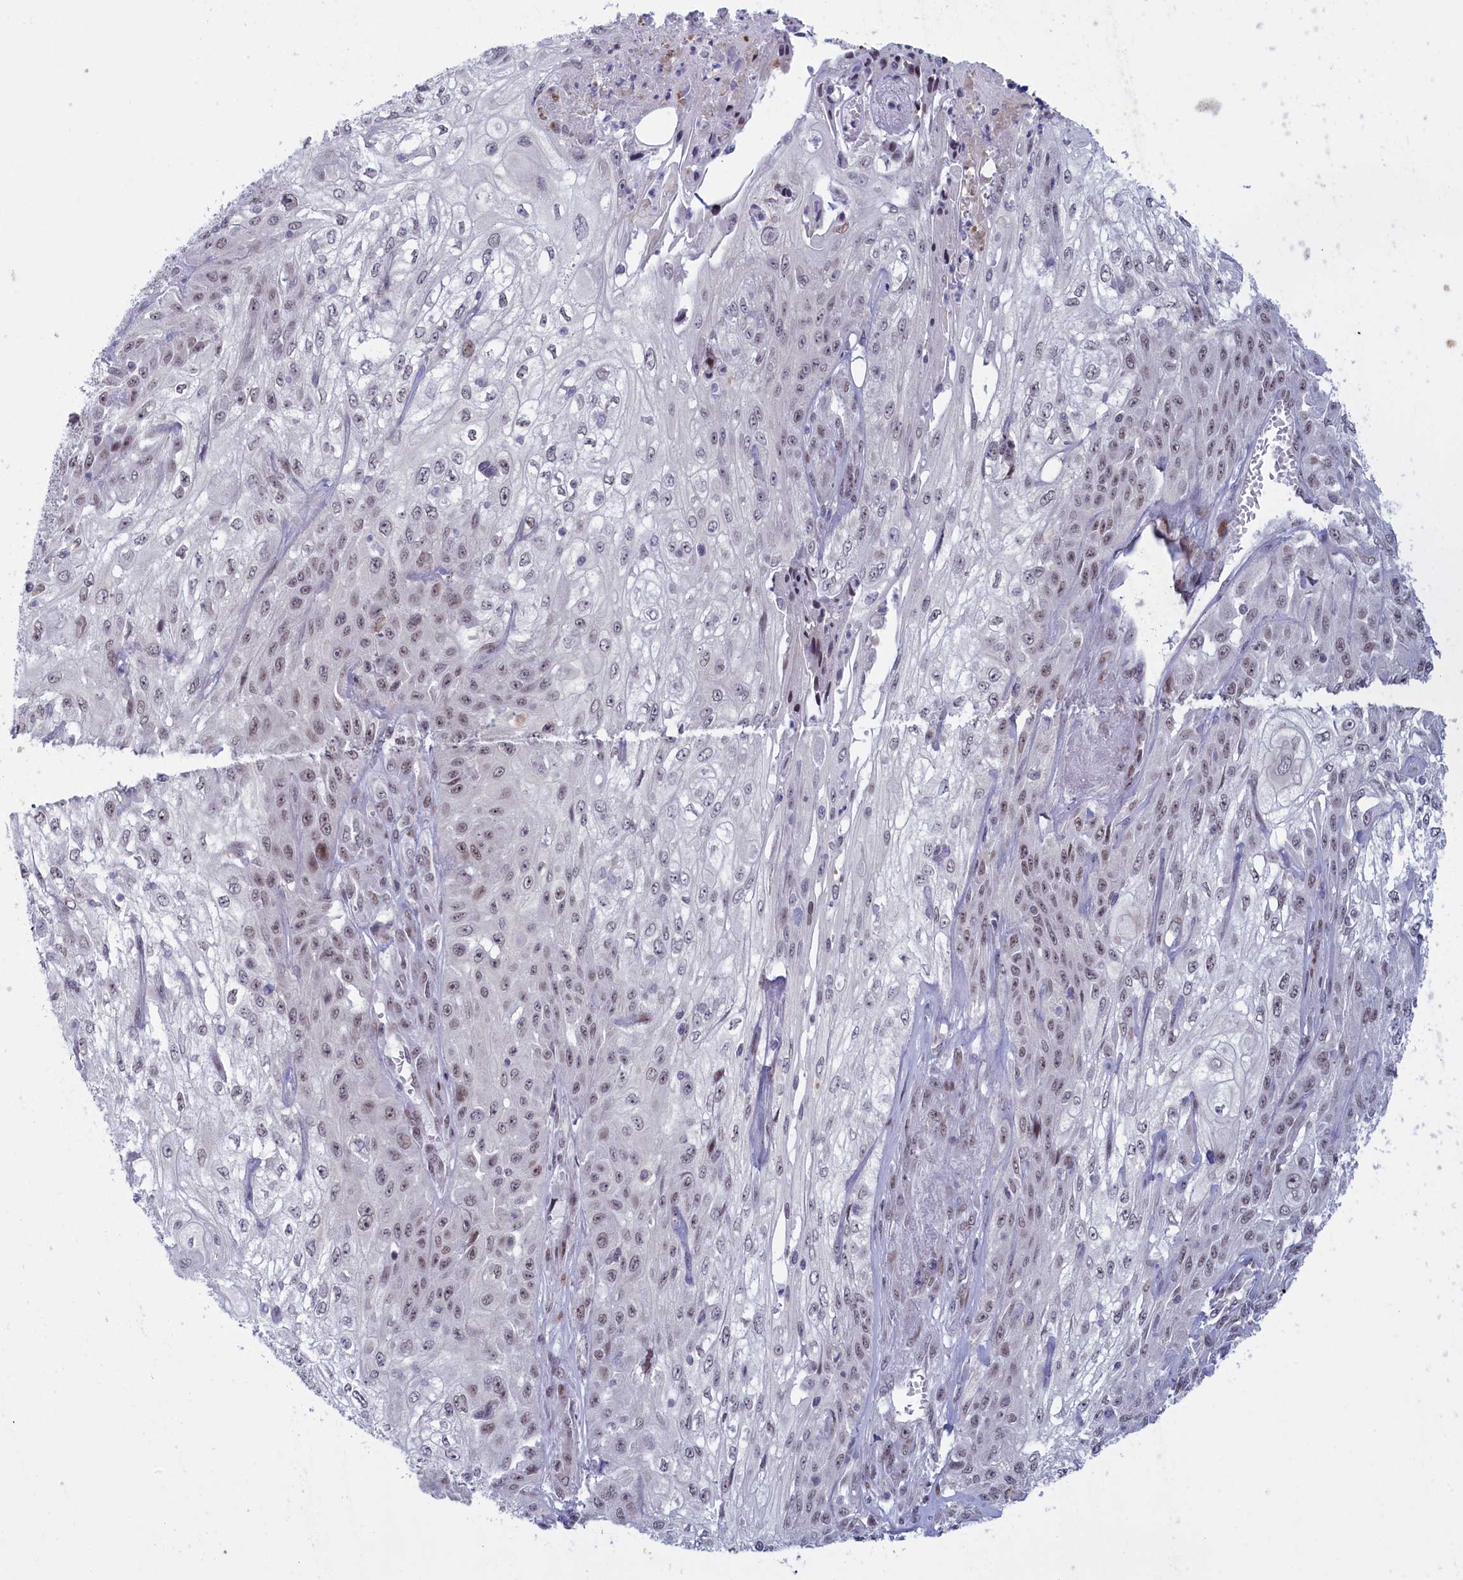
{"staining": {"intensity": "weak", "quantity": "25%-75%", "location": "nuclear"}, "tissue": "skin cancer", "cell_type": "Tumor cells", "image_type": "cancer", "snomed": [{"axis": "morphology", "description": "Squamous cell carcinoma, NOS"}, {"axis": "morphology", "description": "Squamous cell carcinoma, metastatic, NOS"}, {"axis": "topography", "description": "Skin"}, {"axis": "topography", "description": "Lymph node"}], "caption": "DAB immunohistochemical staining of human skin cancer (metastatic squamous cell carcinoma) demonstrates weak nuclear protein staining in about 25%-75% of tumor cells.", "gene": "ATF7IP2", "patient": {"sex": "male", "age": 75}}